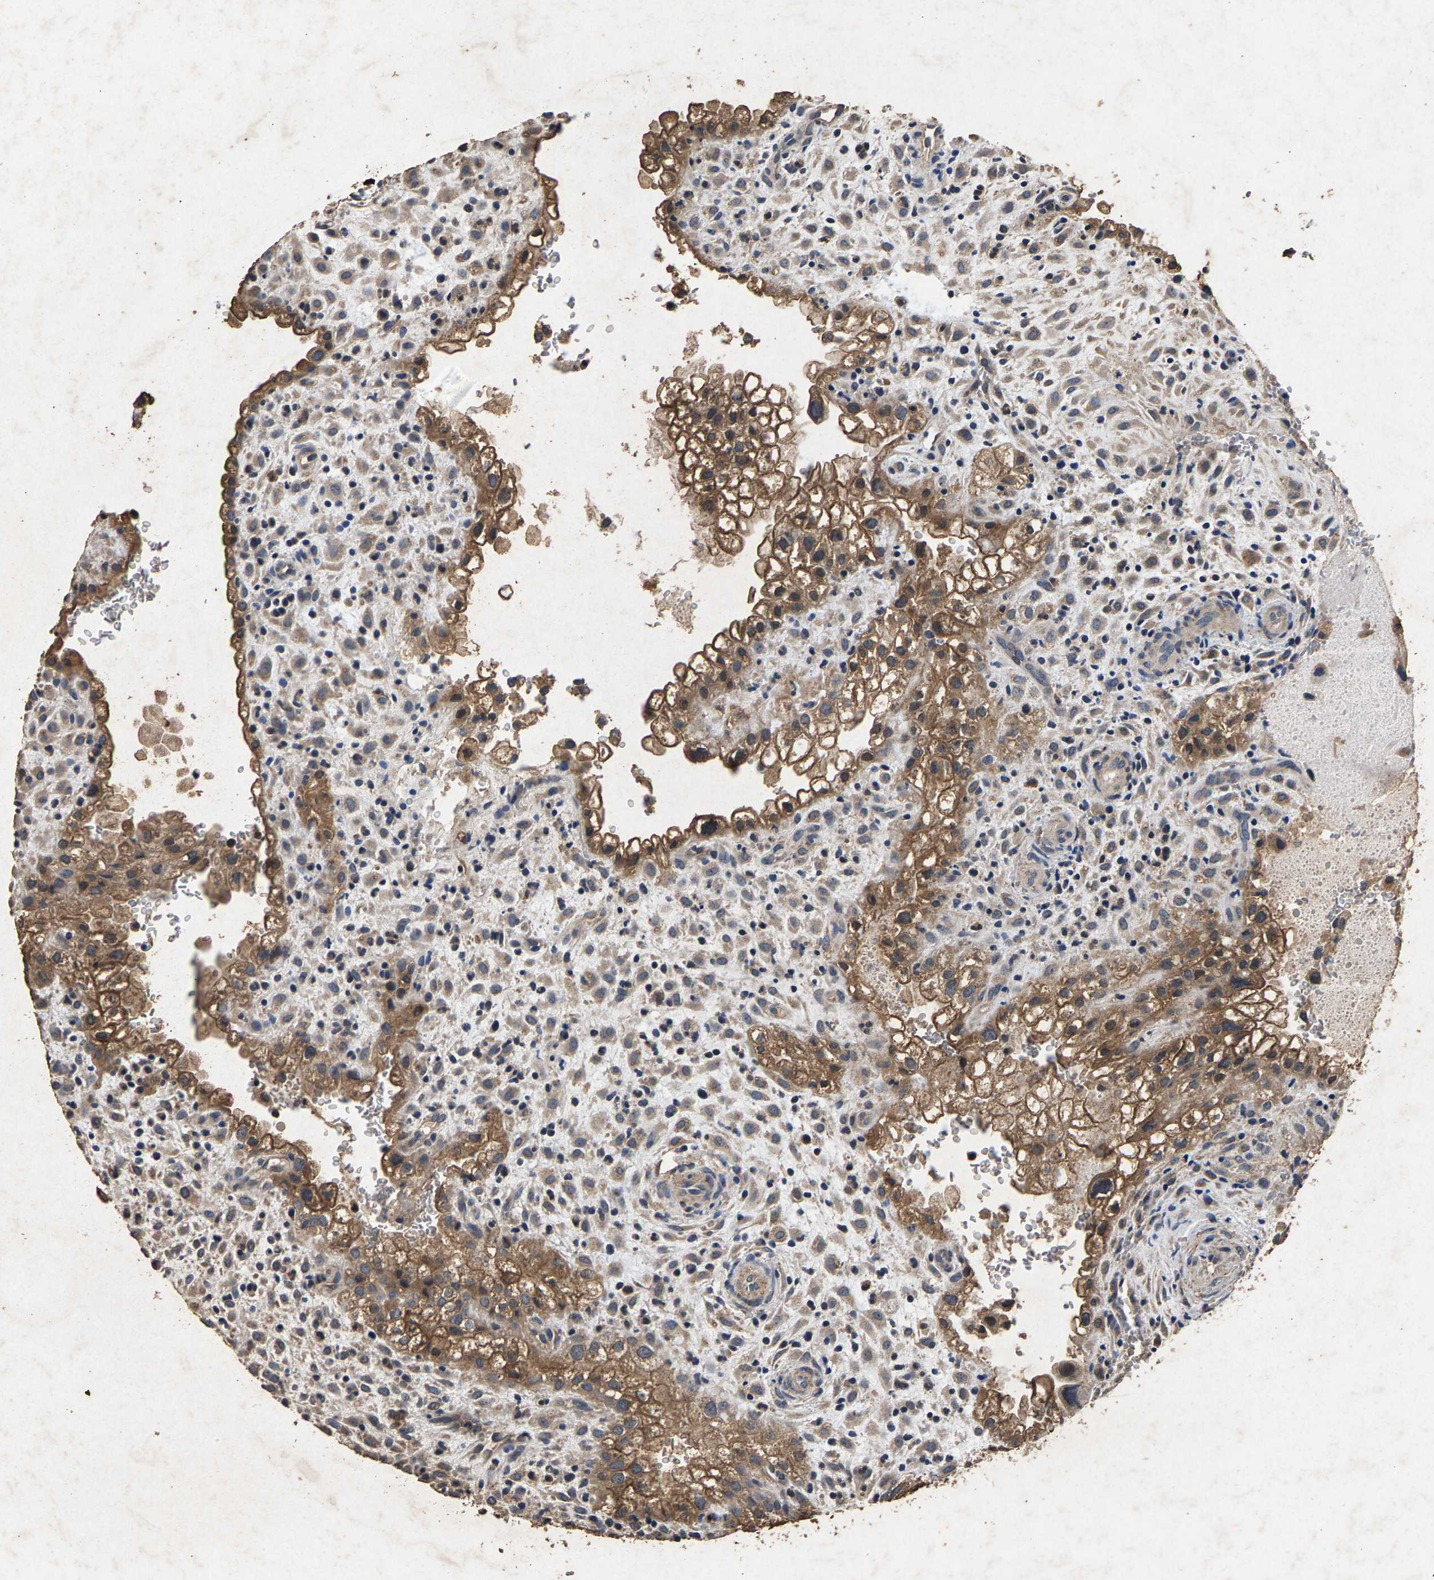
{"staining": {"intensity": "weak", "quantity": ">75%", "location": "cytoplasmic/membranous"}, "tissue": "placenta", "cell_type": "Decidual cells", "image_type": "normal", "snomed": [{"axis": "morphology", "description": "Normal tissue, NOS"}, {"axis": "topography", "description": "Placenta"}], "caption": "The image reveals a brown stain indicating the presence of a protein in the cytoplasmic/membranous of decidual cells in placenta. (DAB IHC with brightfield microscopy, high magnification).", "gene": "PPP1CC", "patient": {"sex": "female", "age": 35}}